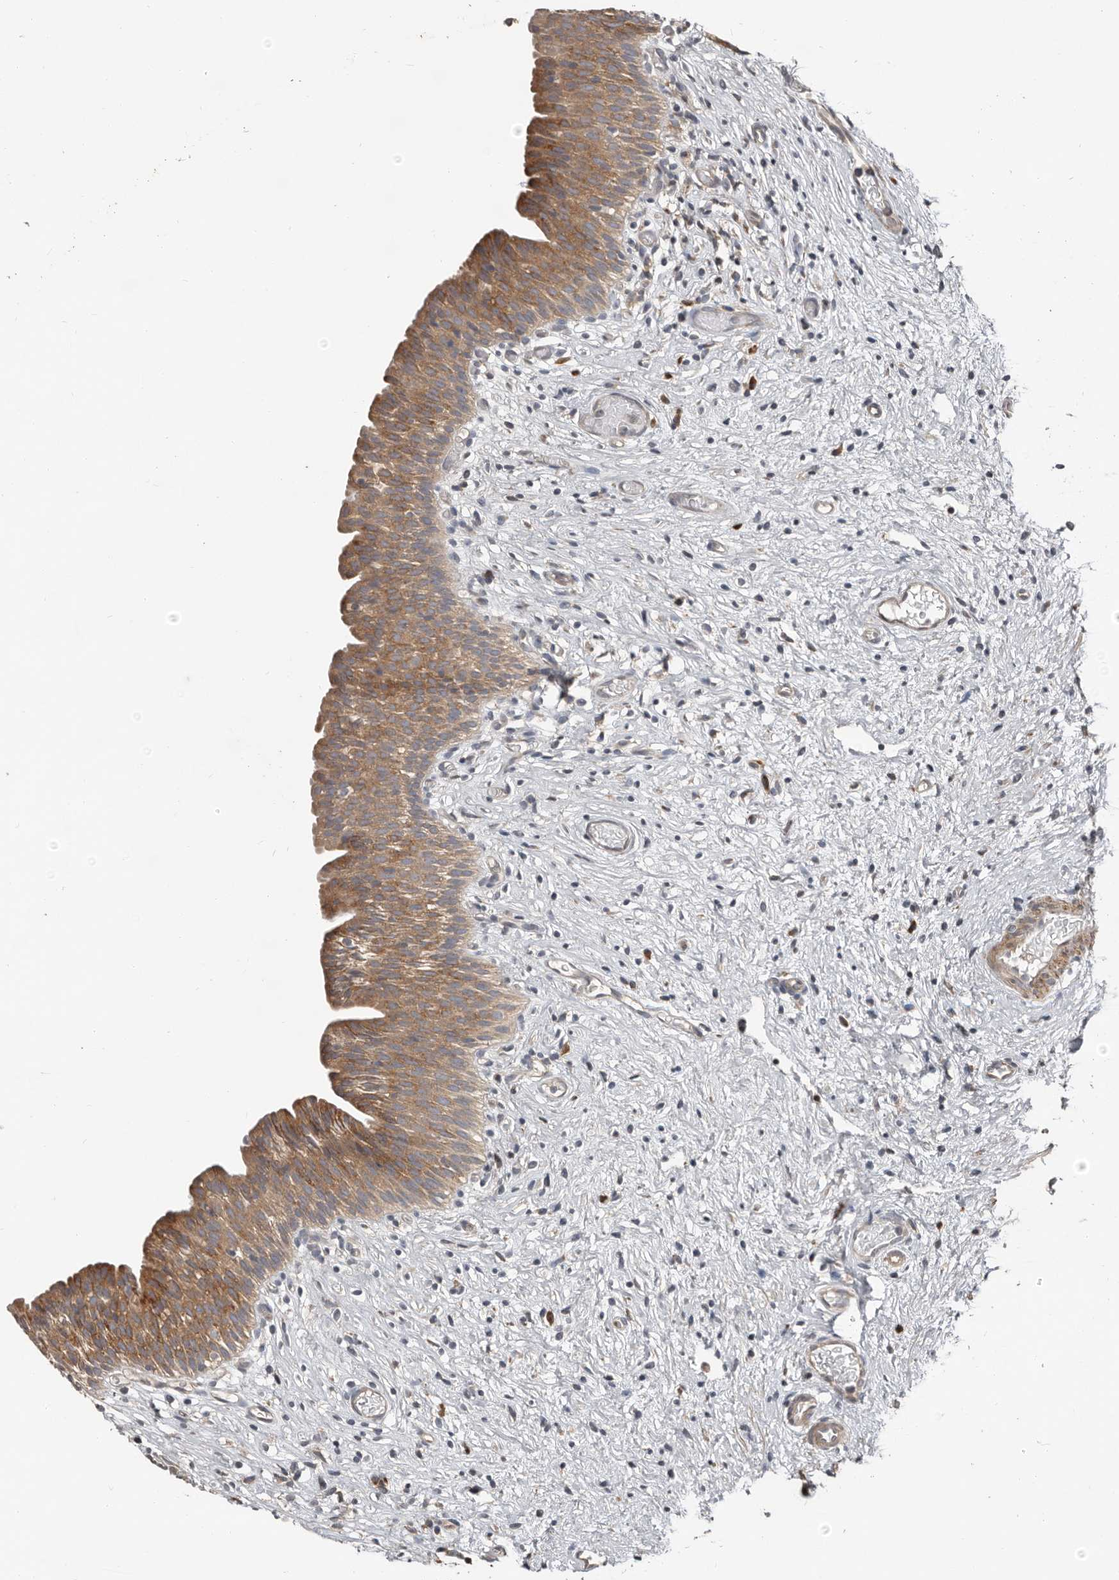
{"staining": {"intensity": "moderate", "quantity": ">75%", "location": "cytoplasmic/membranous"}, "tissue": "urinary bladder", "cell_type": "Urothelial cells", "image_type": "normal", "snomed": [{"axis": "morphology", "description": "Transitional cell carcinoma in-situ"}, {"axis": "topography", "description": "Urinary bladder"}], "caption": "Urothelial cells demonstrate medium levels of moderate cytoplasmic/membranous staining in about >75% of cells in normal human urinary bladder.", "gene": "AKNAD1", "patient": {"sex": "male", "age": 74}}